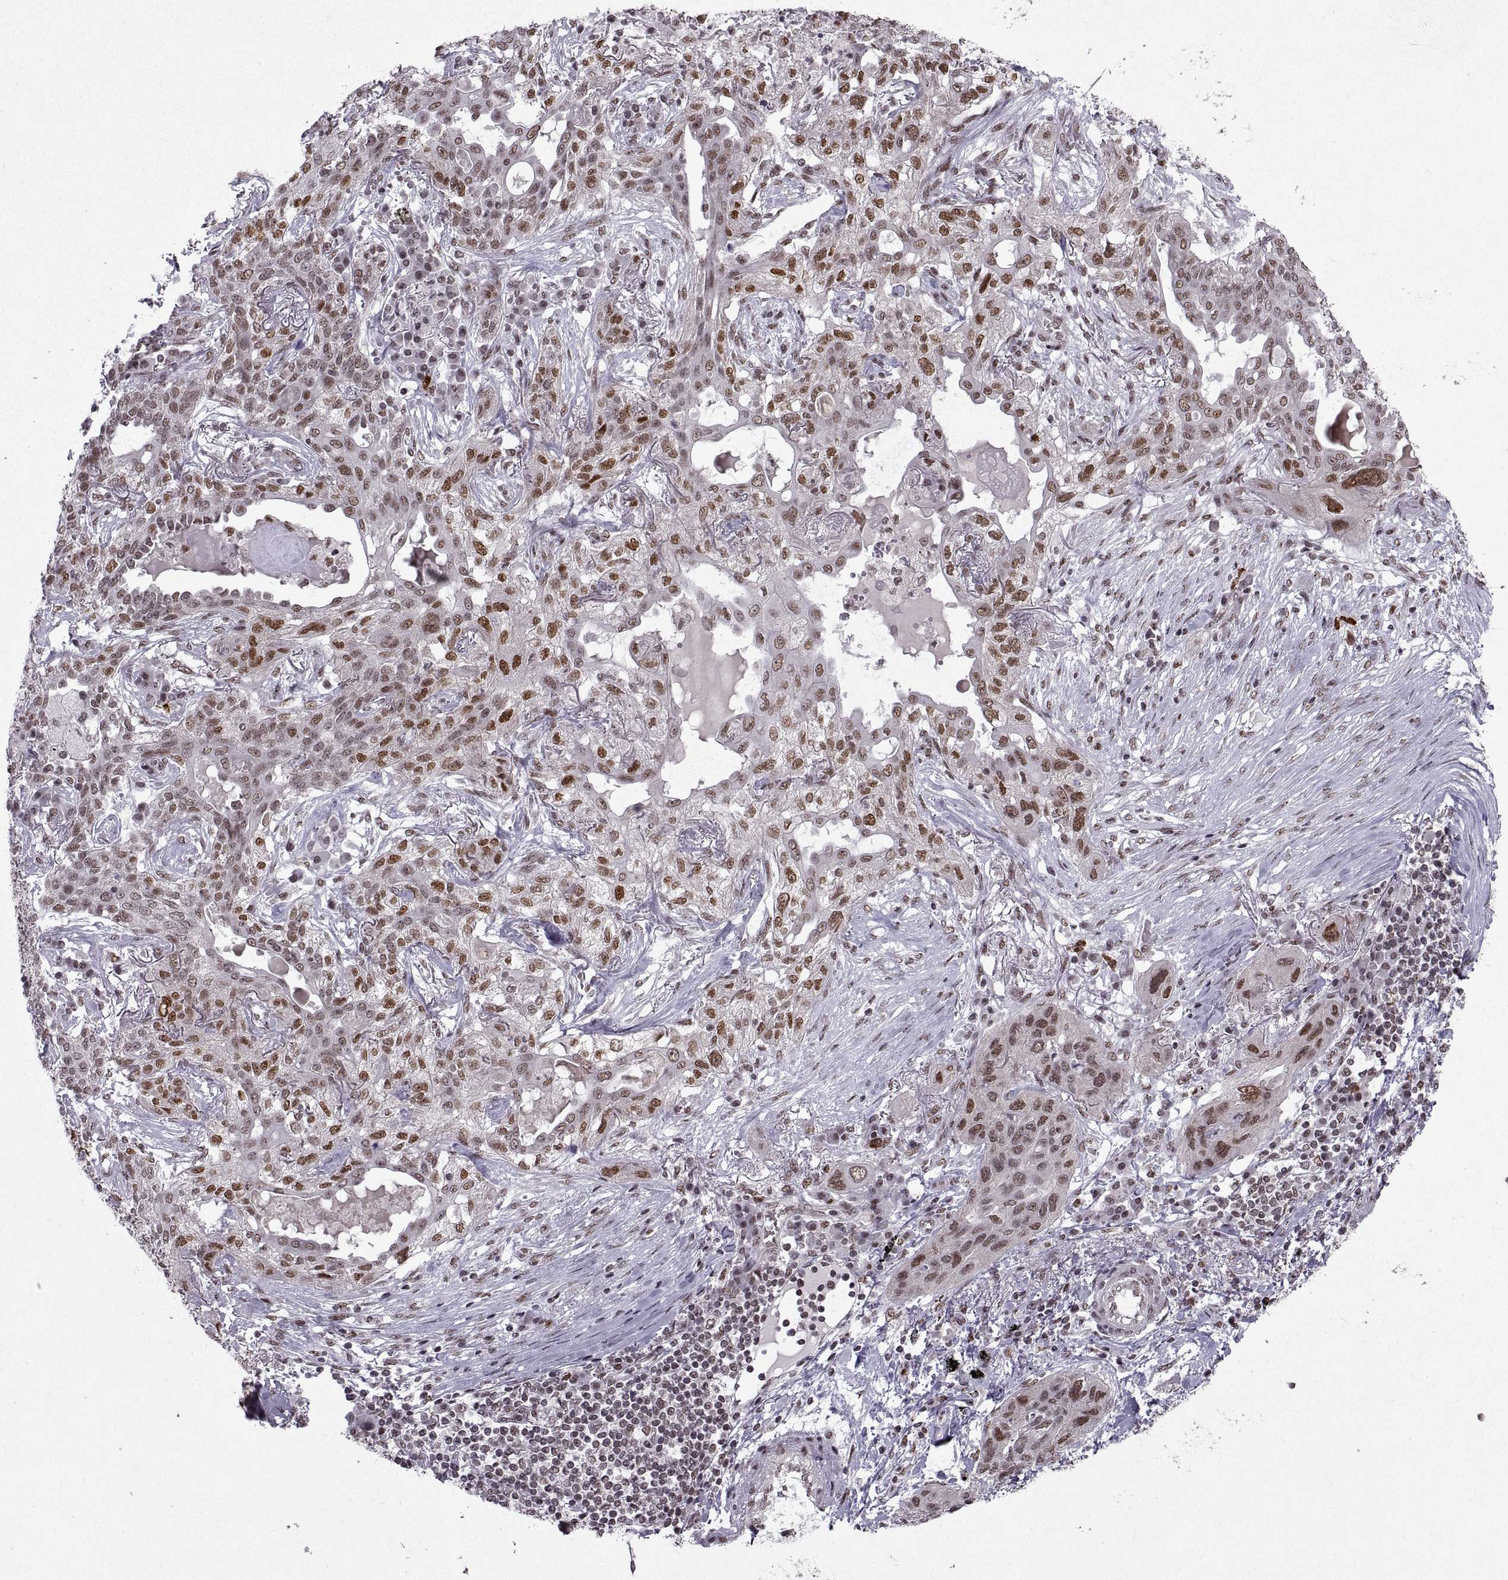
{"staining": {"intensity": "moderate", "quantity": ">75%", "location": "nuclear"}, "tissue": "lung cancer", "cell_type": "Tumor cells", "image_type": "cancer", "snomed": [{"axis": "morphology", "description": "Squamous cell carcinoma, NOS"}, {"axis": "topography", "description": "Lung"}], "caption": "Immunohistochemical staining of lung squamous cell carcinoma shows moderate nuclear protein expression in about >75% of tumor cells.", "gene": "MT1E", "patient": {"sex": "female", "age": 70}}